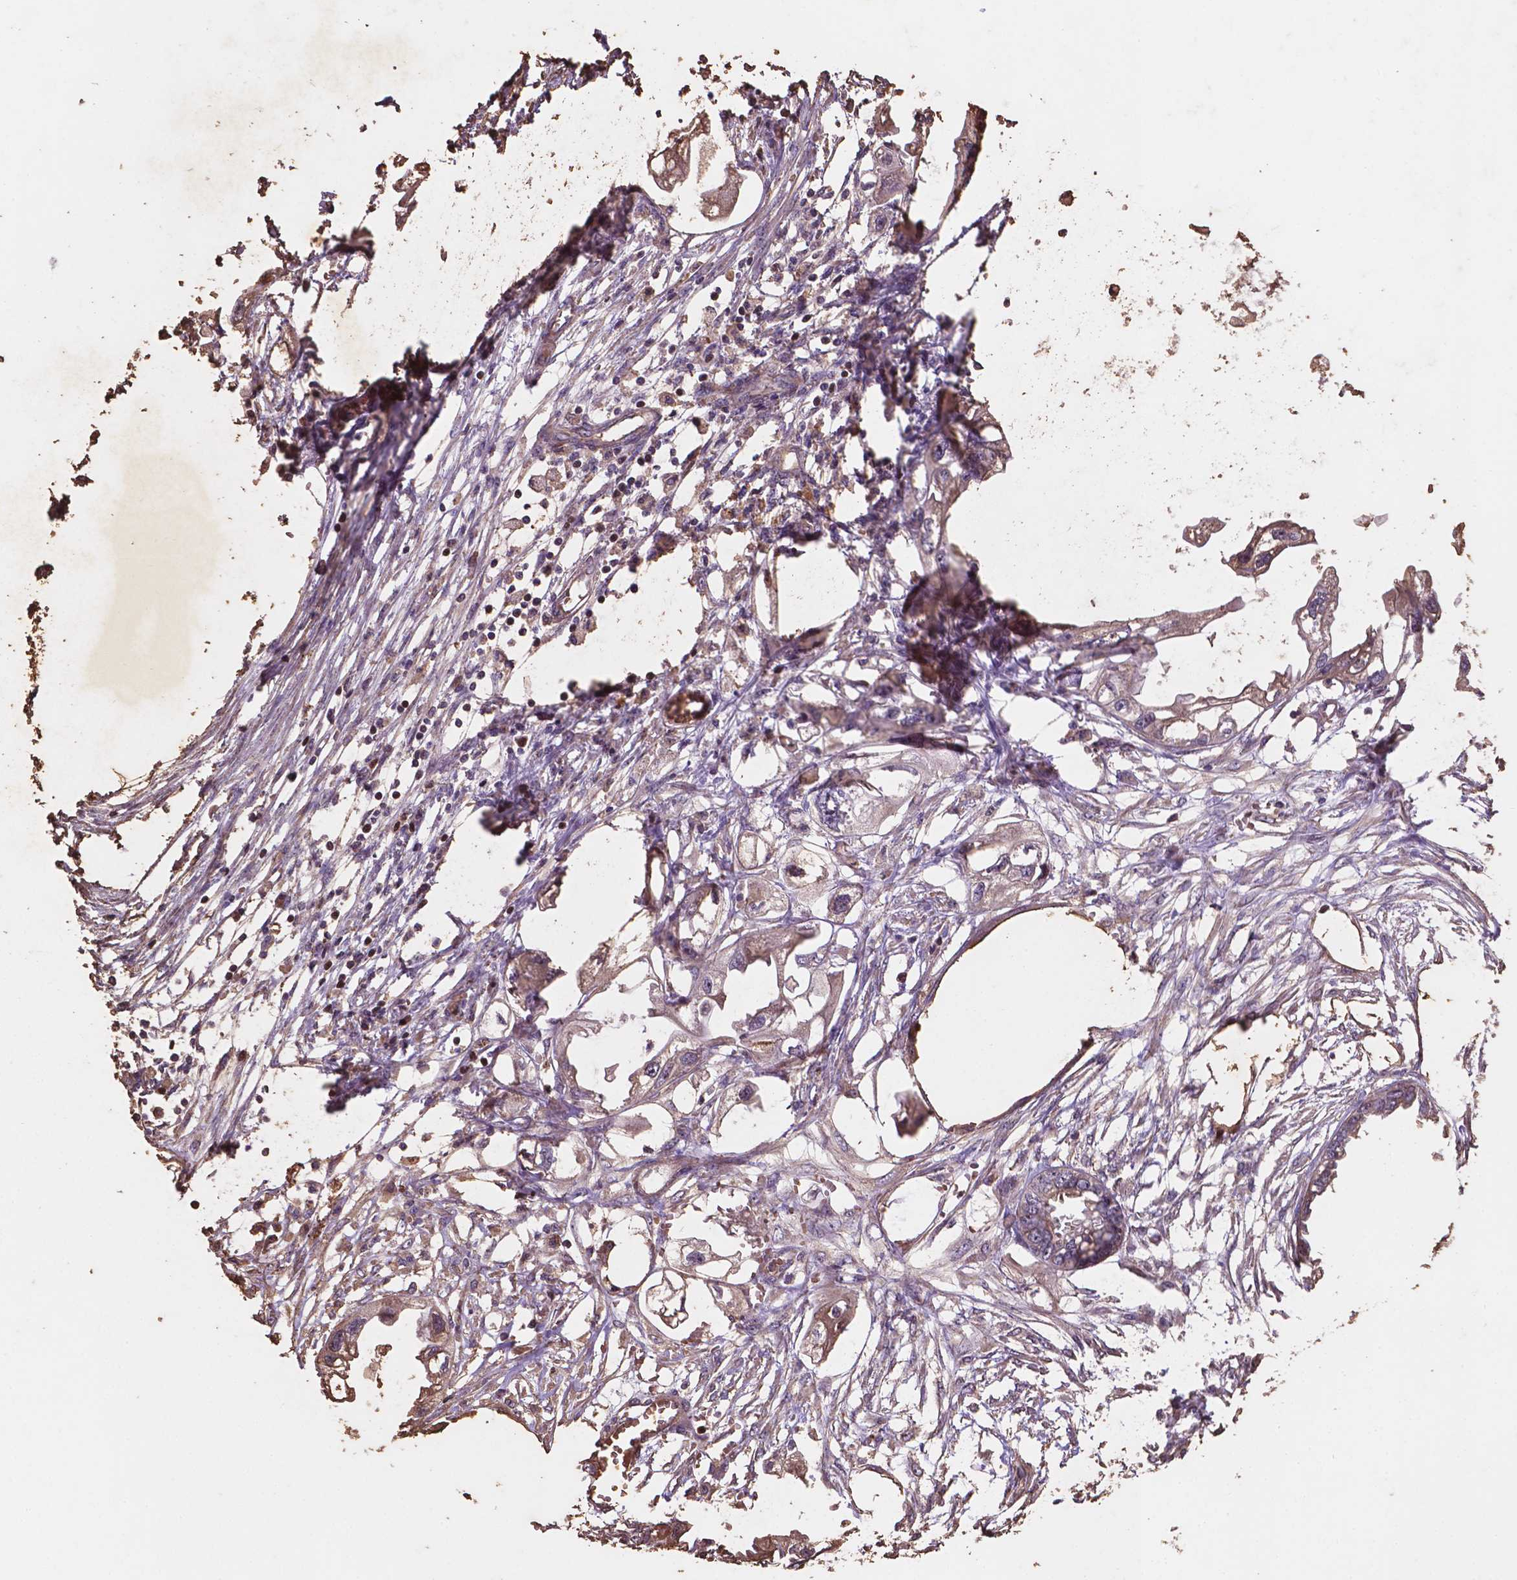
{"staining": {"intensity": "weak", "quantity": ">75%", "location": "cytoplasmic/membranous"}, "tissue": "endometrial cancer", "cell_type": "Tumor cells", "image_type": "cancer", "snomed": [{"axis": "morphology", "description": "Adenocarcinoma, NOS"}, {"axis": "morphology", "description": "Adenocarcinoma, metastatic, NOS"}, {"axis": "topography", "description": "Adipose tissue"}, {"axis": "topography", "description": "Endometrium"}], "caption": "Weak cytoplasmic/membranous positivity for a protein is present in approximately >75% of tumor cells of endometrial adenocarcinoma using immunohistochemistry.", "gene": "TM4SF20", "patient": {"sex": "female", "age": 67}}